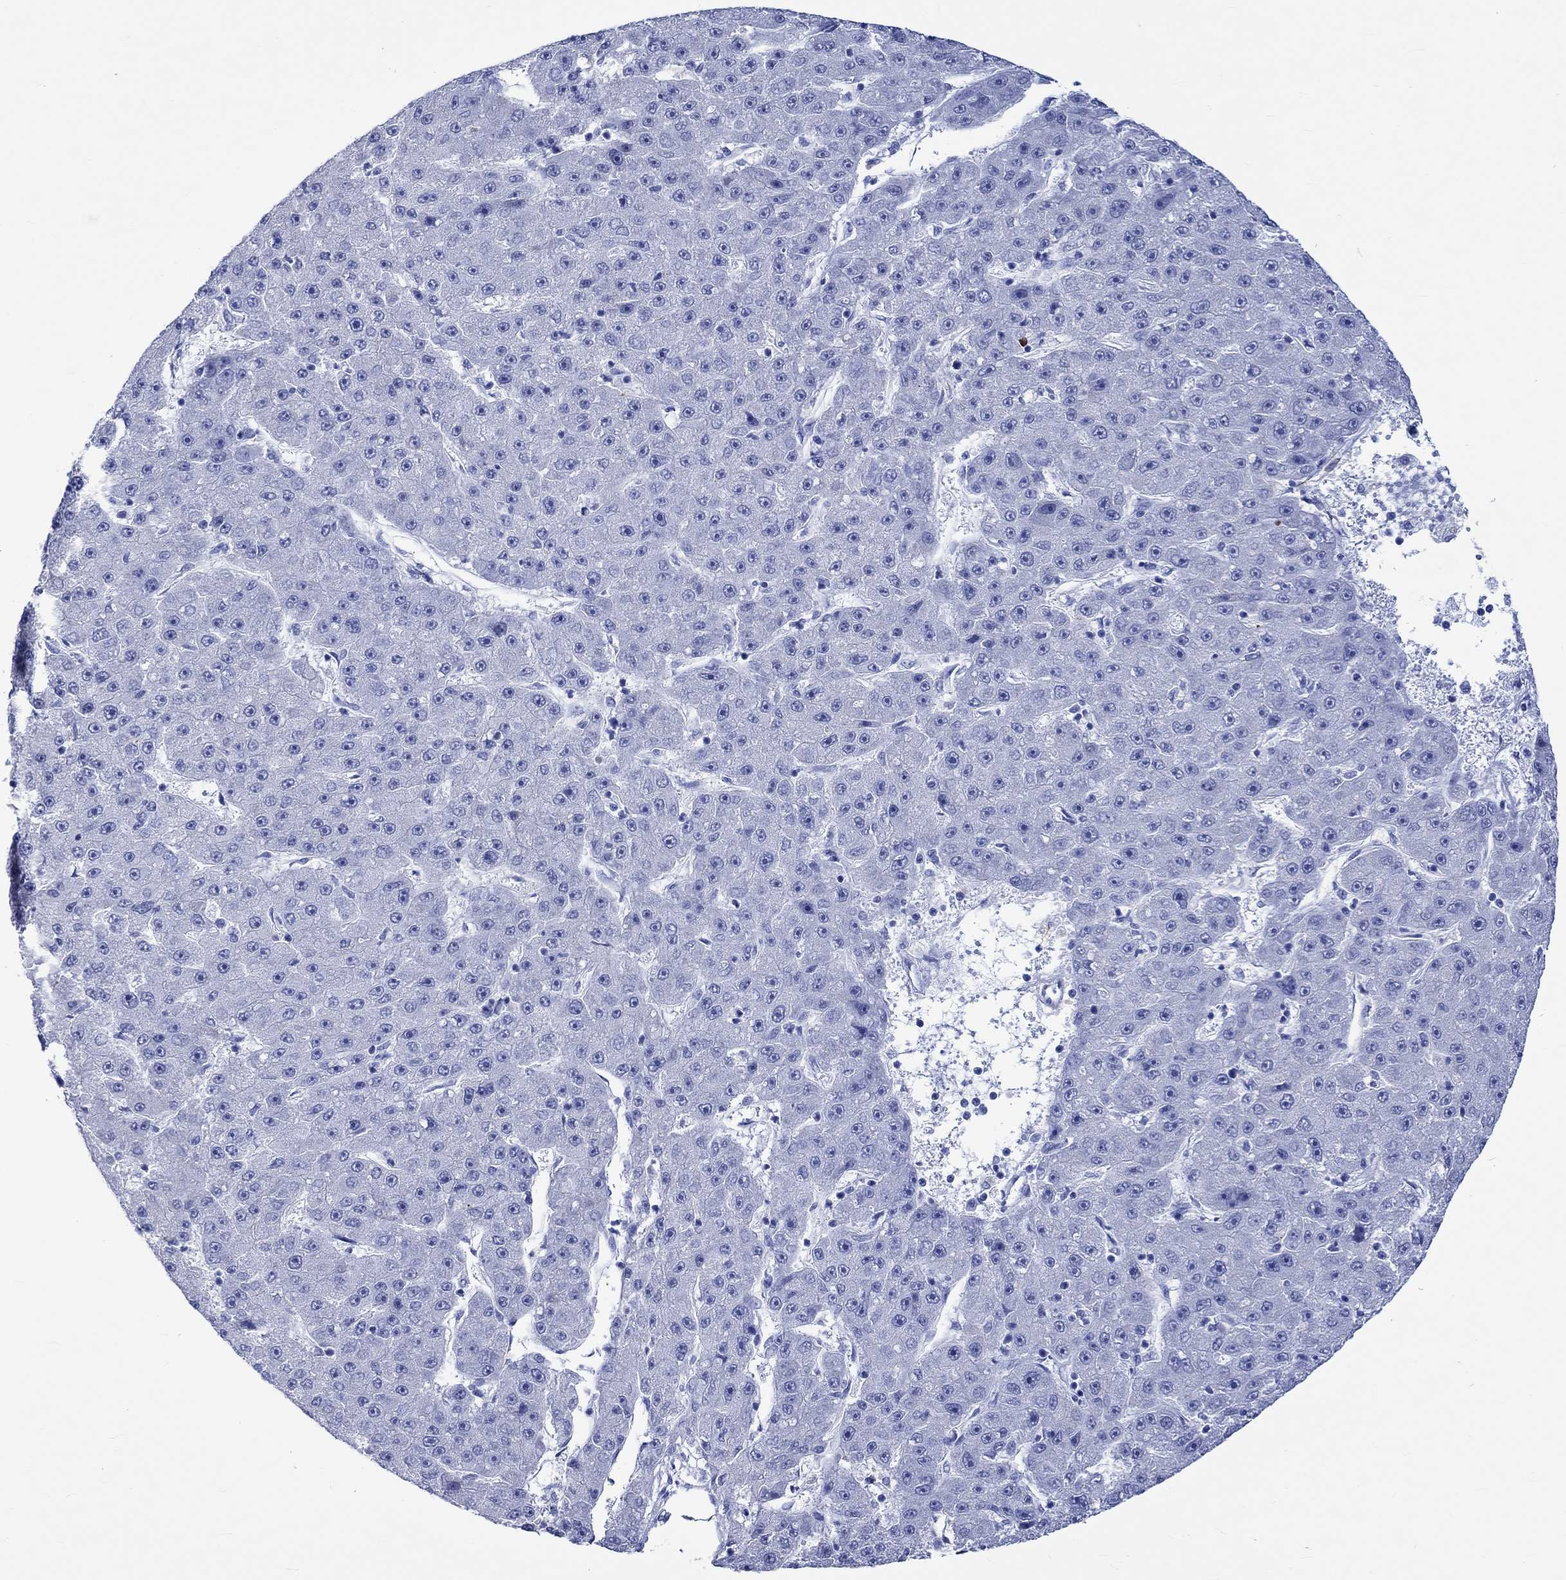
{"staining": {"intensity": "negative", "quantity": "none", "location": "none"}, "tissue": "liver cancer", "cell_type": "Tumor cells", "image_type": "cancer", "snomed": [{"axis": "morphology", "description": "Carcinoma, Hepatocellular, NOS"}, {"axis": "topography", "description": "Liver"}], "caption": "High magnification brightfield microscopy of liver cancer stained with DAB (brown) and counterstained with hematoxylin (blue): tumor cells show no significant expression. Nuclei are stained in blue.", "gene": "KLHL33", "patient": {"sex": "male", "age": 67}}